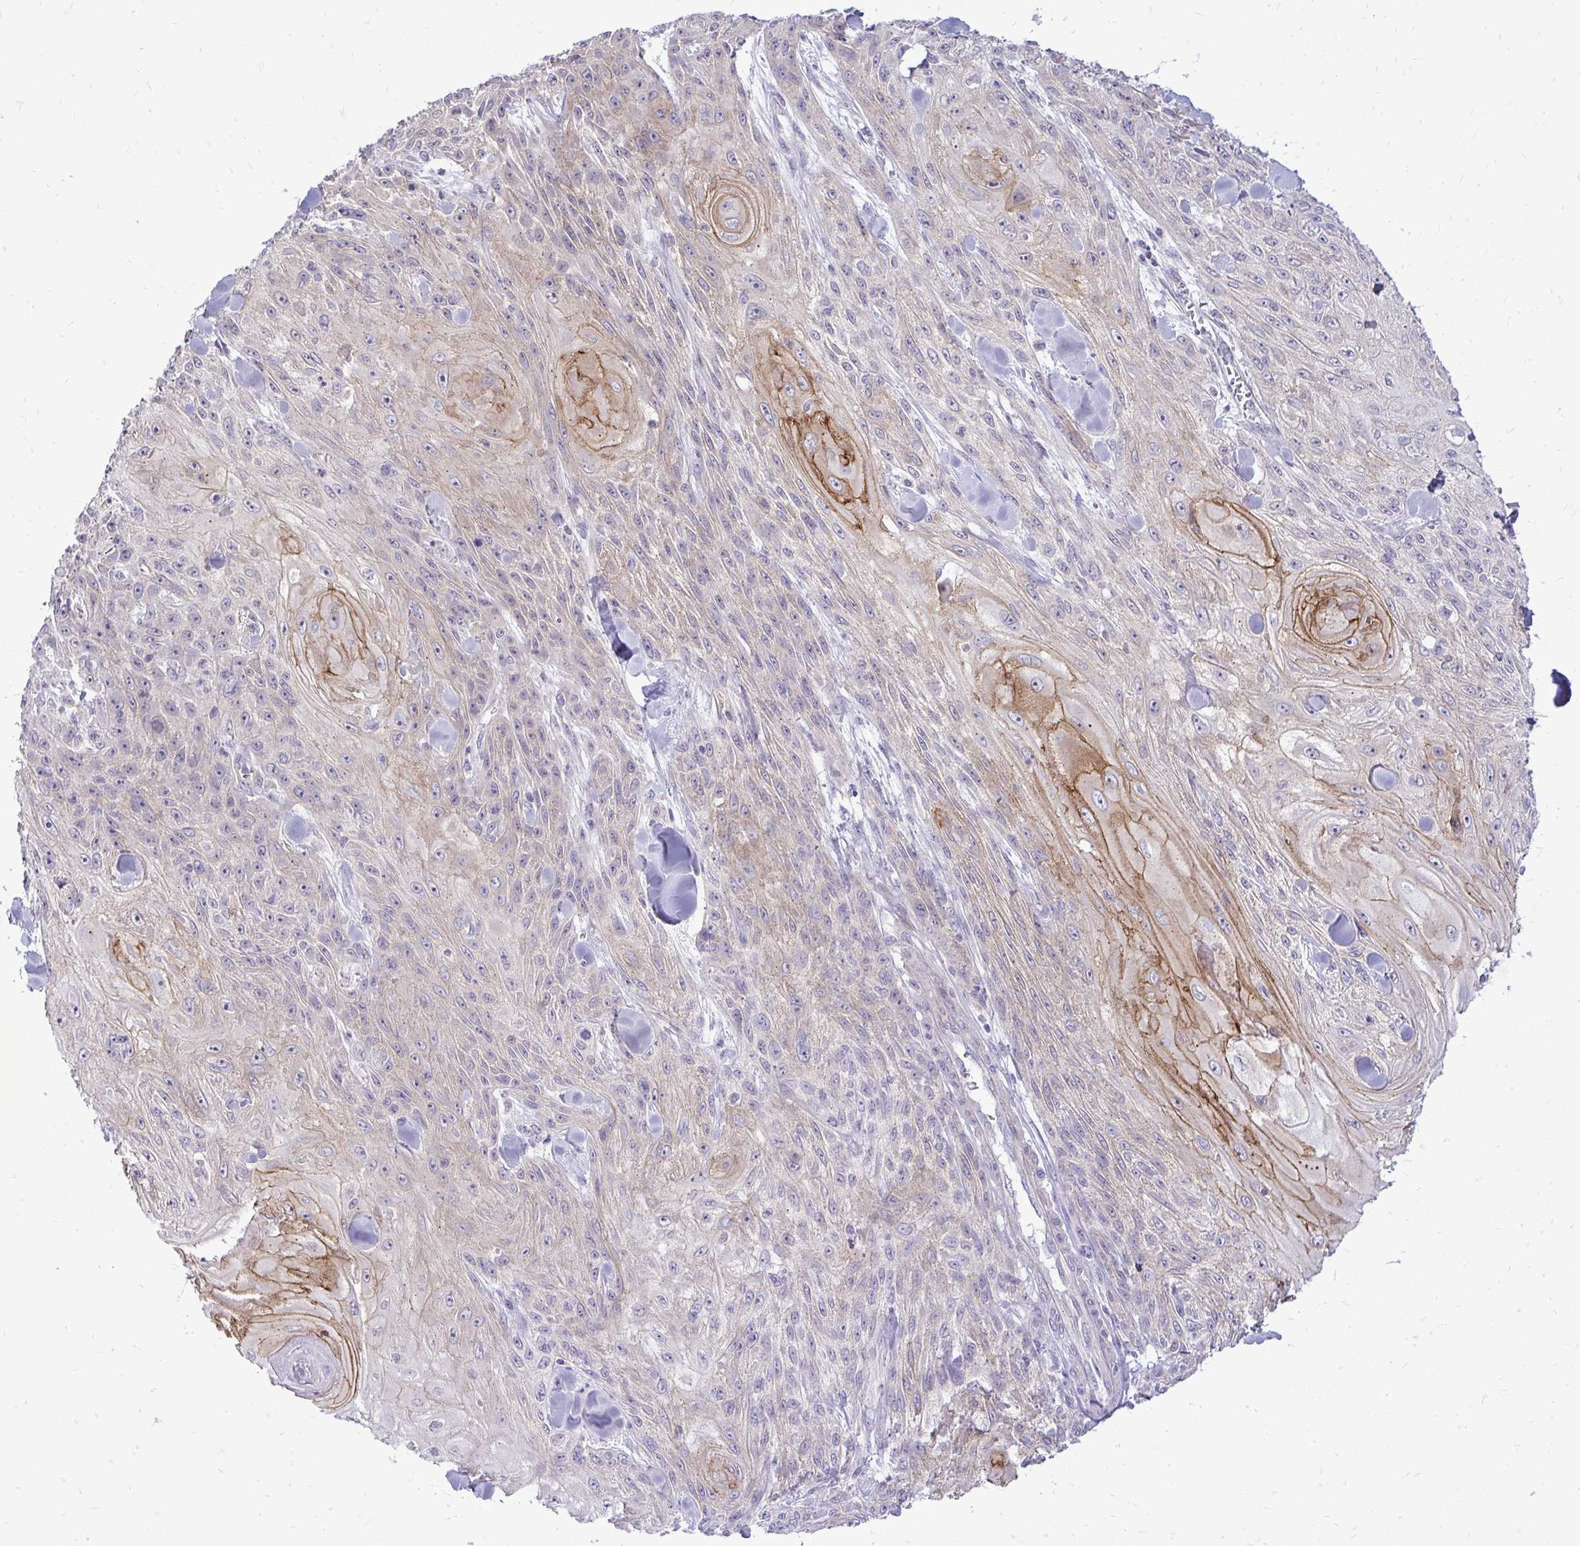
{"staining": {"intensity": "strong", "quantity": "<25%", "location": "cytoplasmic/membranous"}, "tissue": "skin cancer", "cell_type": "Tumor cells", "image_type": "cancer", "snomed": [{"axis": "morphology", "description": "Squamous cell carcinoma, NOS"}, {"axis": "topography", "description": "Skin"}], "caption": "Skin squamous cell carcinoma tissue demonstrates strong cytoplasmic/membranous expression in approximately <25% of tumor cells, visualized by immunohistochemistry.", "gene": "SPTBN2", "patient": {"sex": "male", "age": 88}}